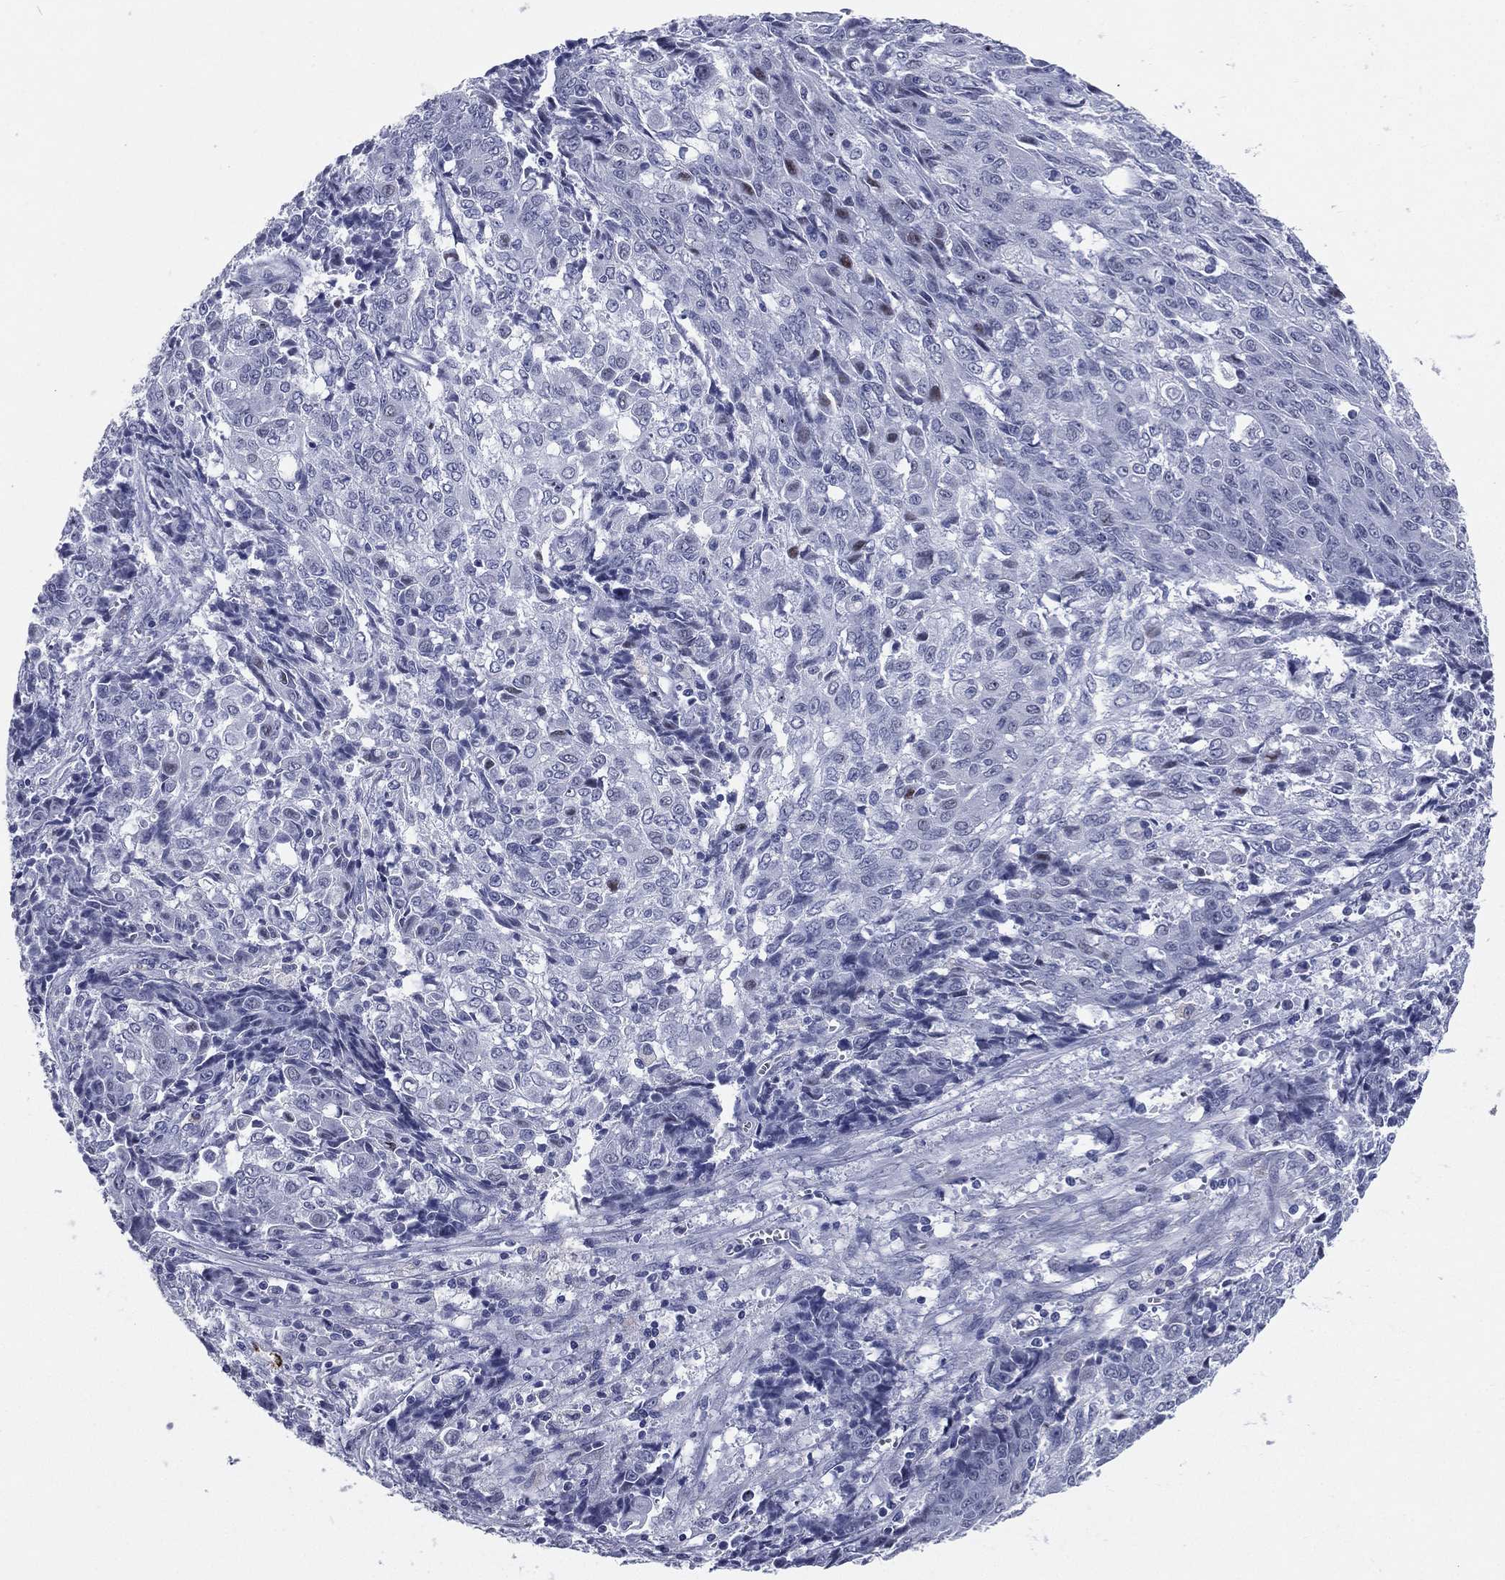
{"staining": {"intensity": "negative", "quantity": "none", "location": "none"}, "tissue": "ovarian cancer", "cell_type": "Tumor cells", "image_type": "cancer", "snomed": [{"axis": "morphology", "description": "Carcinoma, endometroid"}, {"axis": "topography", "description": "Ovary"}], "caption": "IHC micrograph of endometroid carcinoma (ovarian) stained for a protein (brown), which reveals no staining in tumor cells.", "gene": "HLA-DOA", "patient": {"sex": "female", "age": 42}}